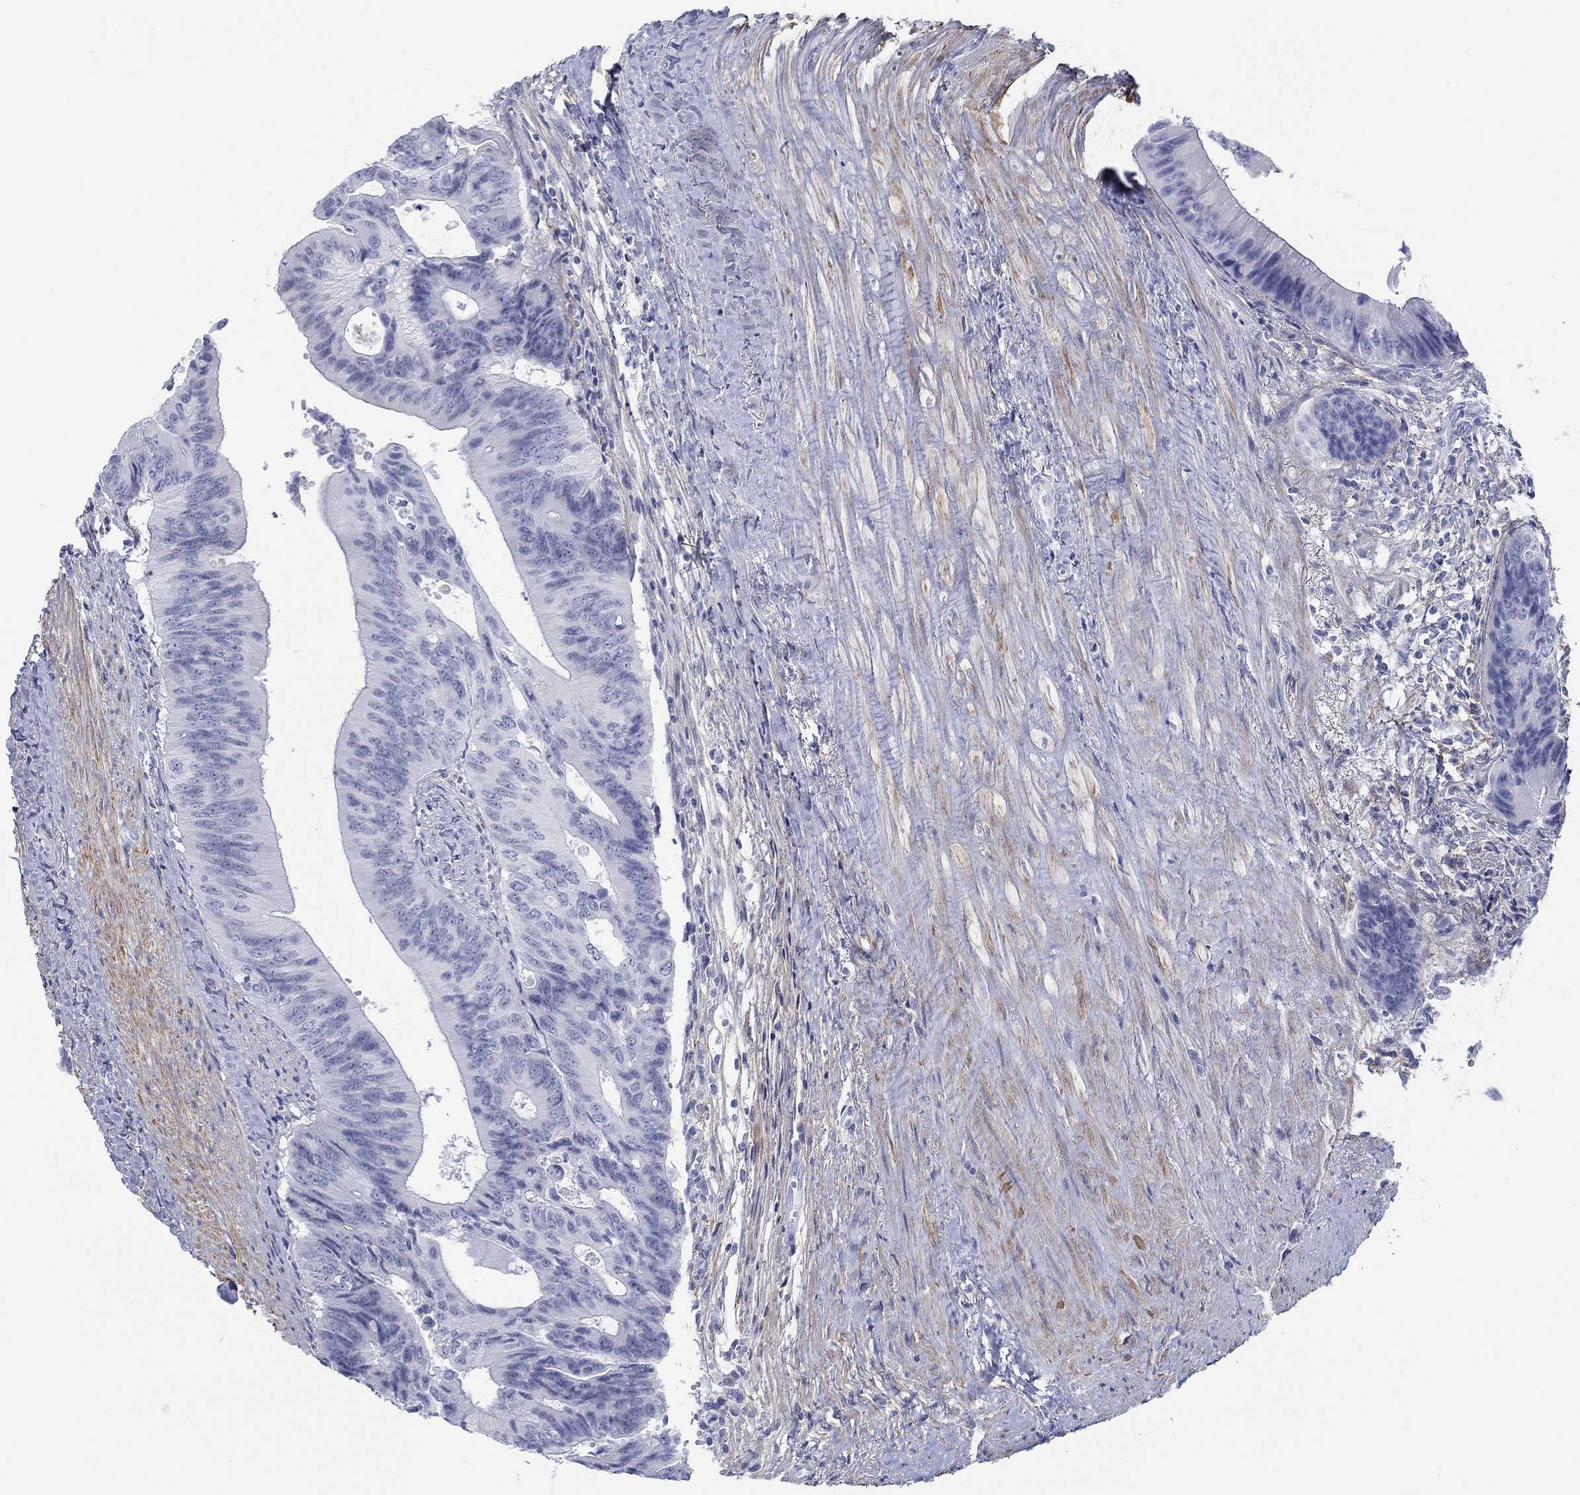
{"staining": {"intensity": "negative", "quantity": "none", "location": "none"}, "tissue": "colorectal cancer", "cell_type": "Tumor cells", "image_type": "cancer", "snomed": [{"axis": "morphology", "description": "Normal tissue, NOS"}, {"axis": "morphology", "description": "Adenocarcinoma, NOS"}, {"axis": "topography", "description": "Colon"}], "caption": "Tumor cells show no significant protein positivity in colorectal adenocarcinoma.", "gene": "PDYN", "patient": {"sex": "male", "age": 65}}